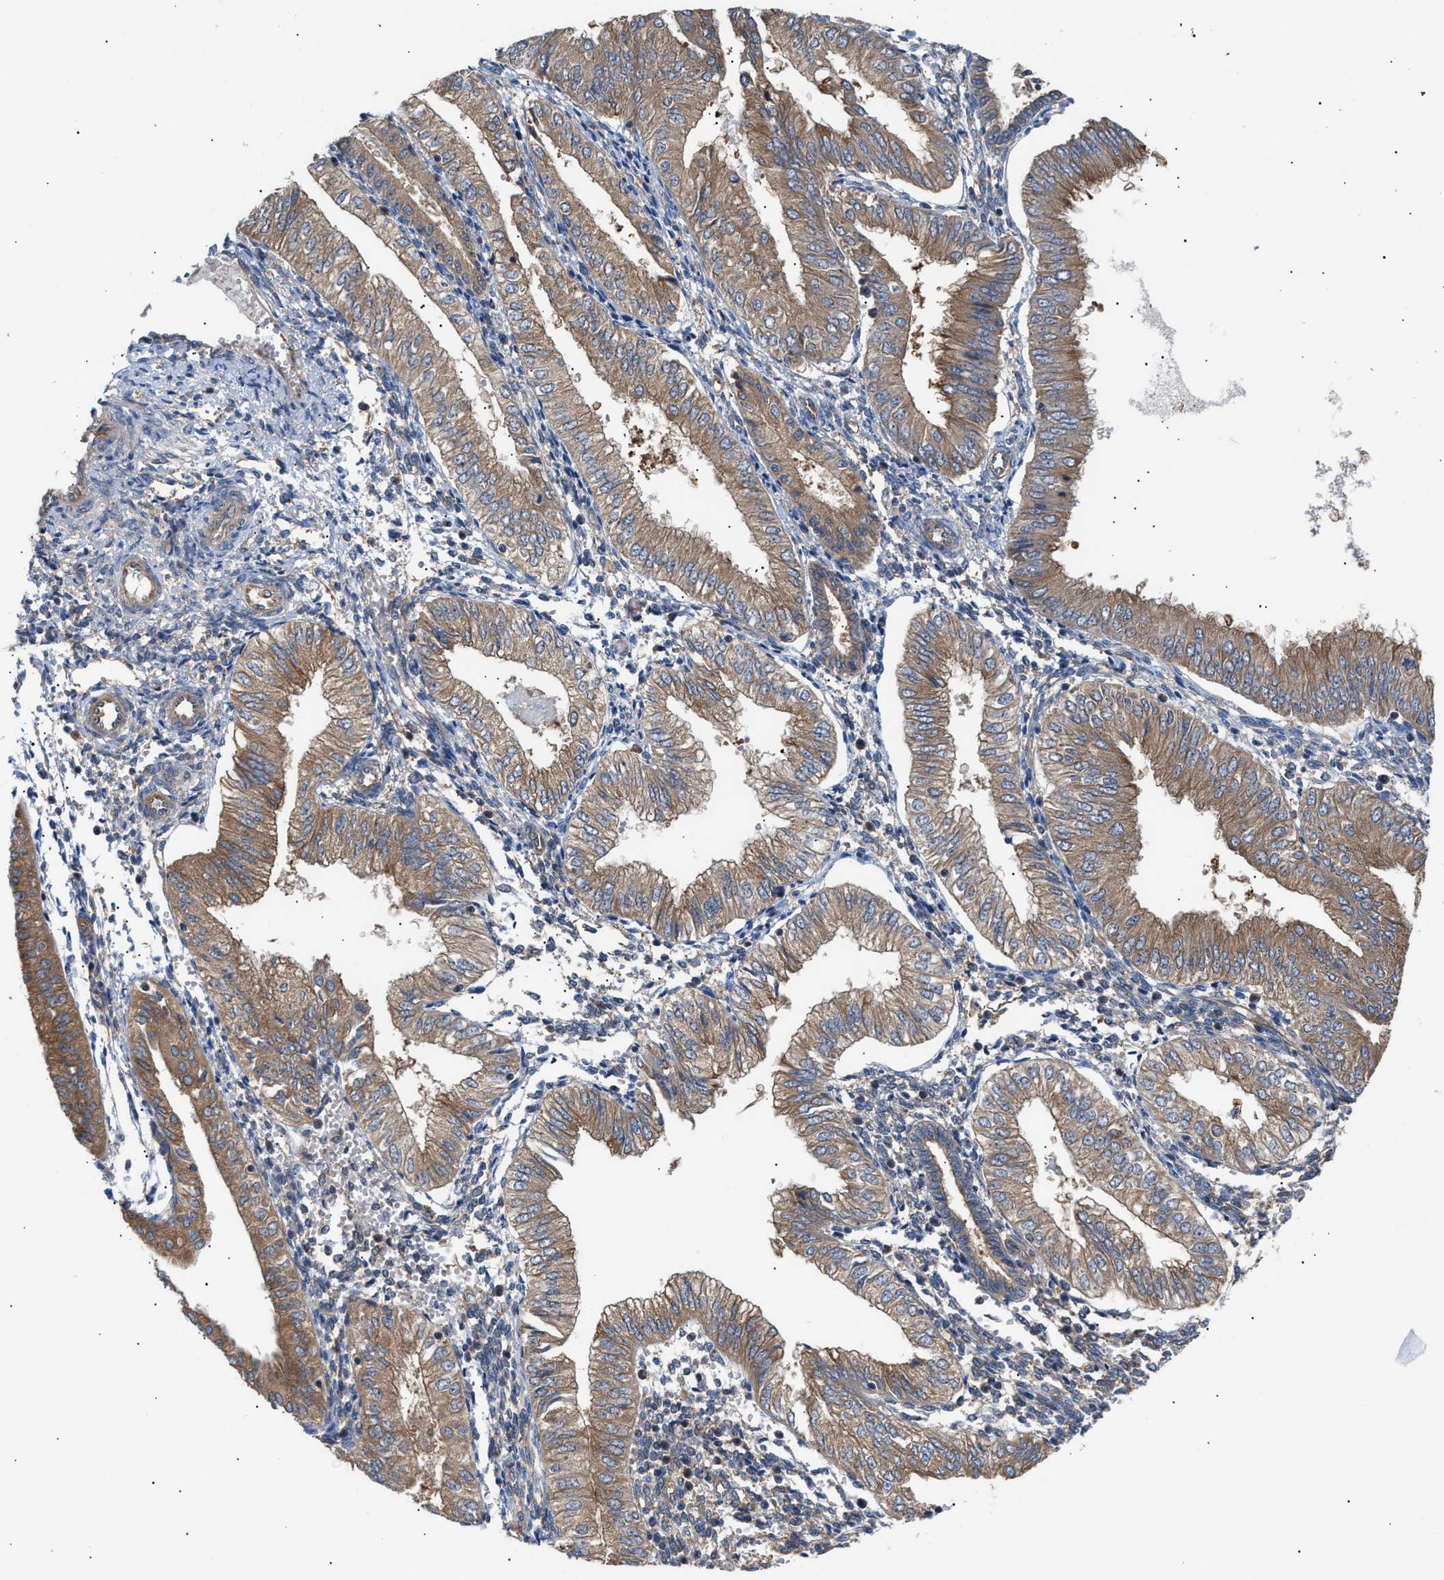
{"staining": {"intensity": "moderate", "quantity": "25%-75%", "location": "cytoplasmic/membranous"}, "tissue": "endometrial cancer", "cell_type": "Tumor cells", "image_type": "cancer", "snomed": [{"axis": "morphology", "description": "Adenocarcinoma, NOS"}, {"axis": "topography", "description": "Endometrium"}], "caption": "A brown stain highlights moderate cytoplasmic/membranous expression of a protein in endometrial cancer tumor cells.", "gene": "LAPTM4B", "patient": {"sex": "female", "age": 53}}